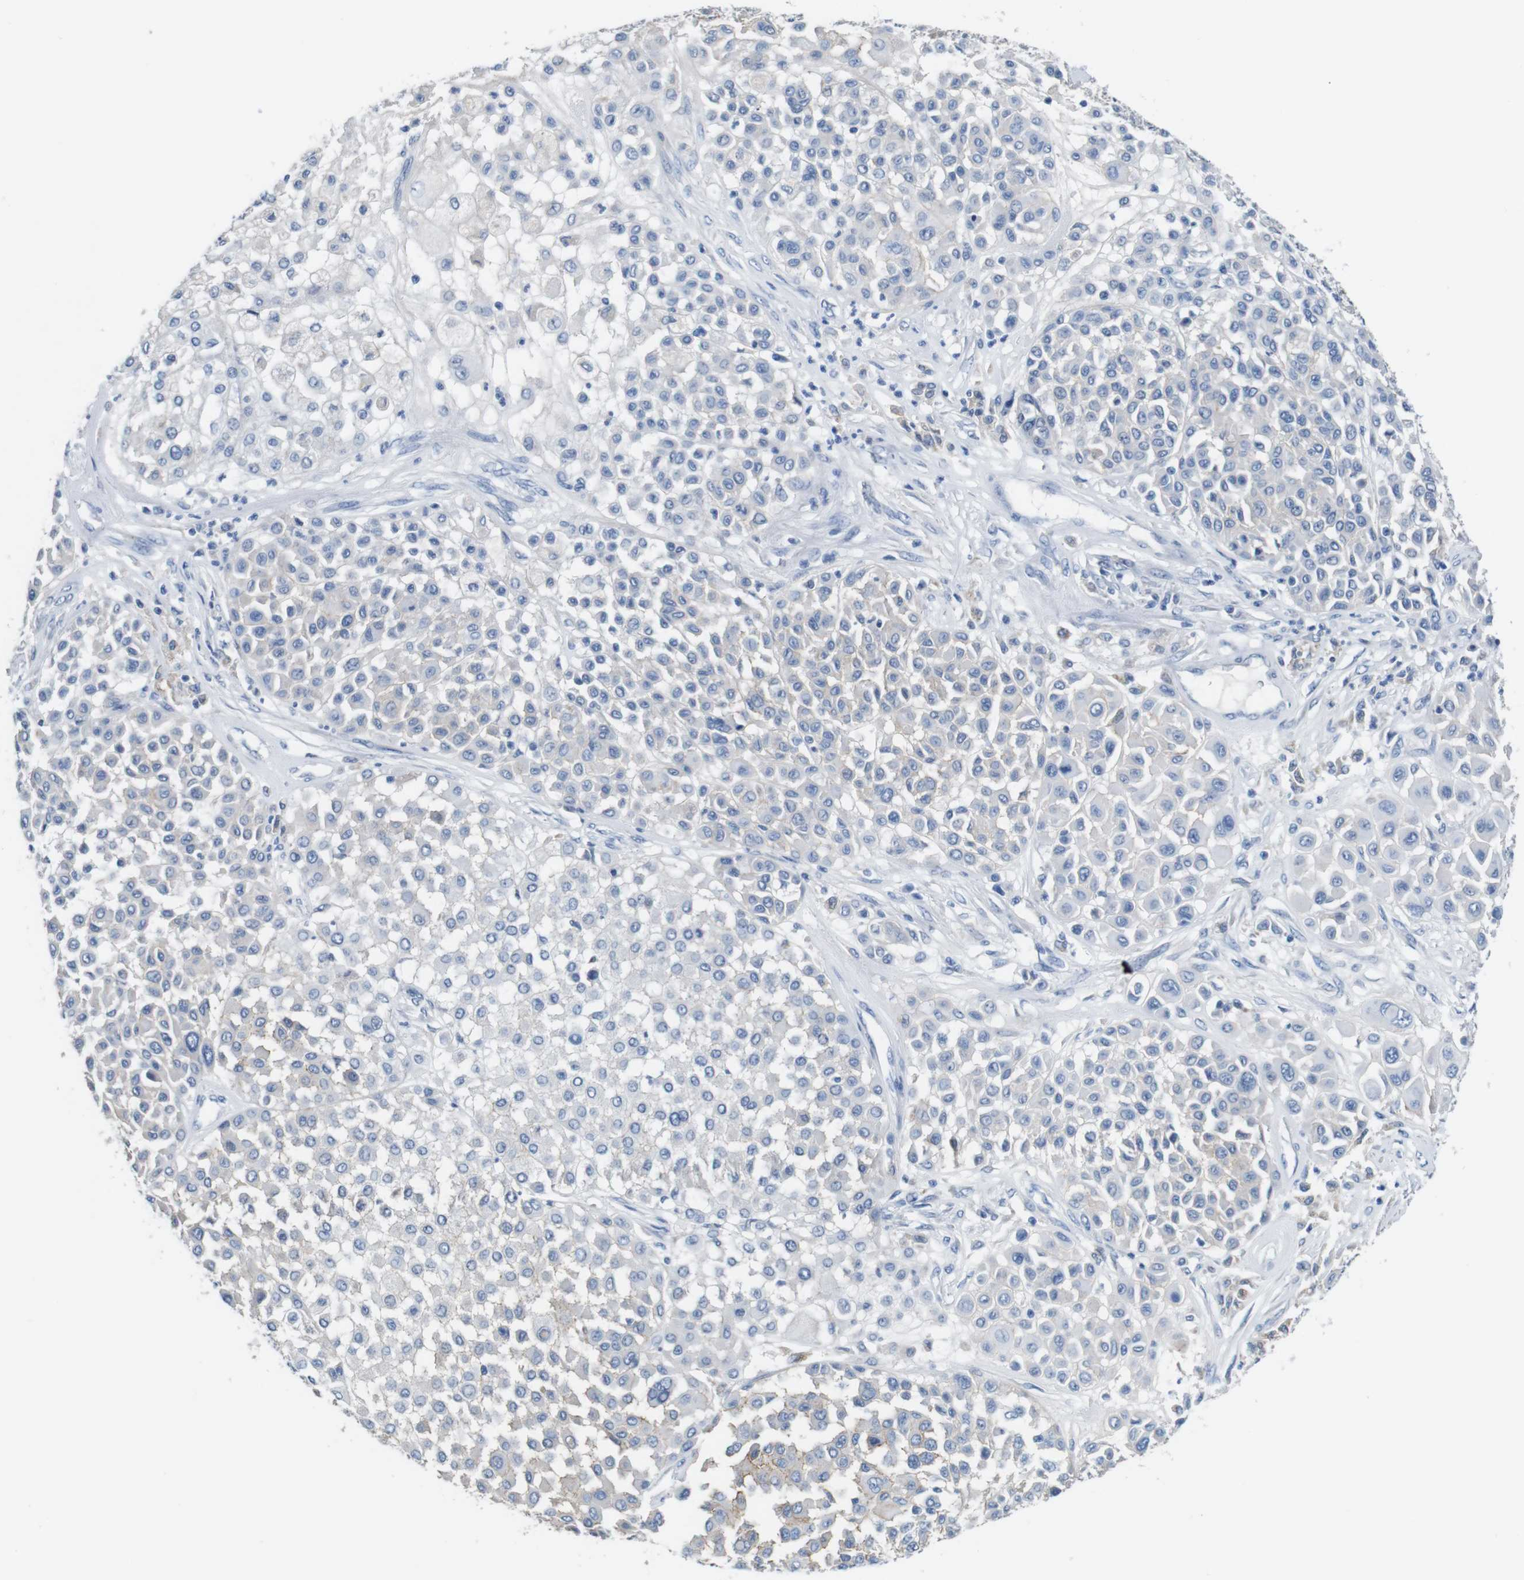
{"staining": {"intensity": "weak", "quantity": "<25%", "location": "cytoplasmic/membranous"}, "tissue": "melanoma", "cell_type": "Tumor cells", "image_type": "cancer", "snomed": [{"axis": "morphology", "description": "Malignant melanoma, Metastatic site"}, {"axis": "topography", "description": "Soft tissue"}], "caption": "Tumor cells are negative for brown protein staining in melanoma.", "gene": "IGSF8", "patient": {"sex": "male", "age": 41}}